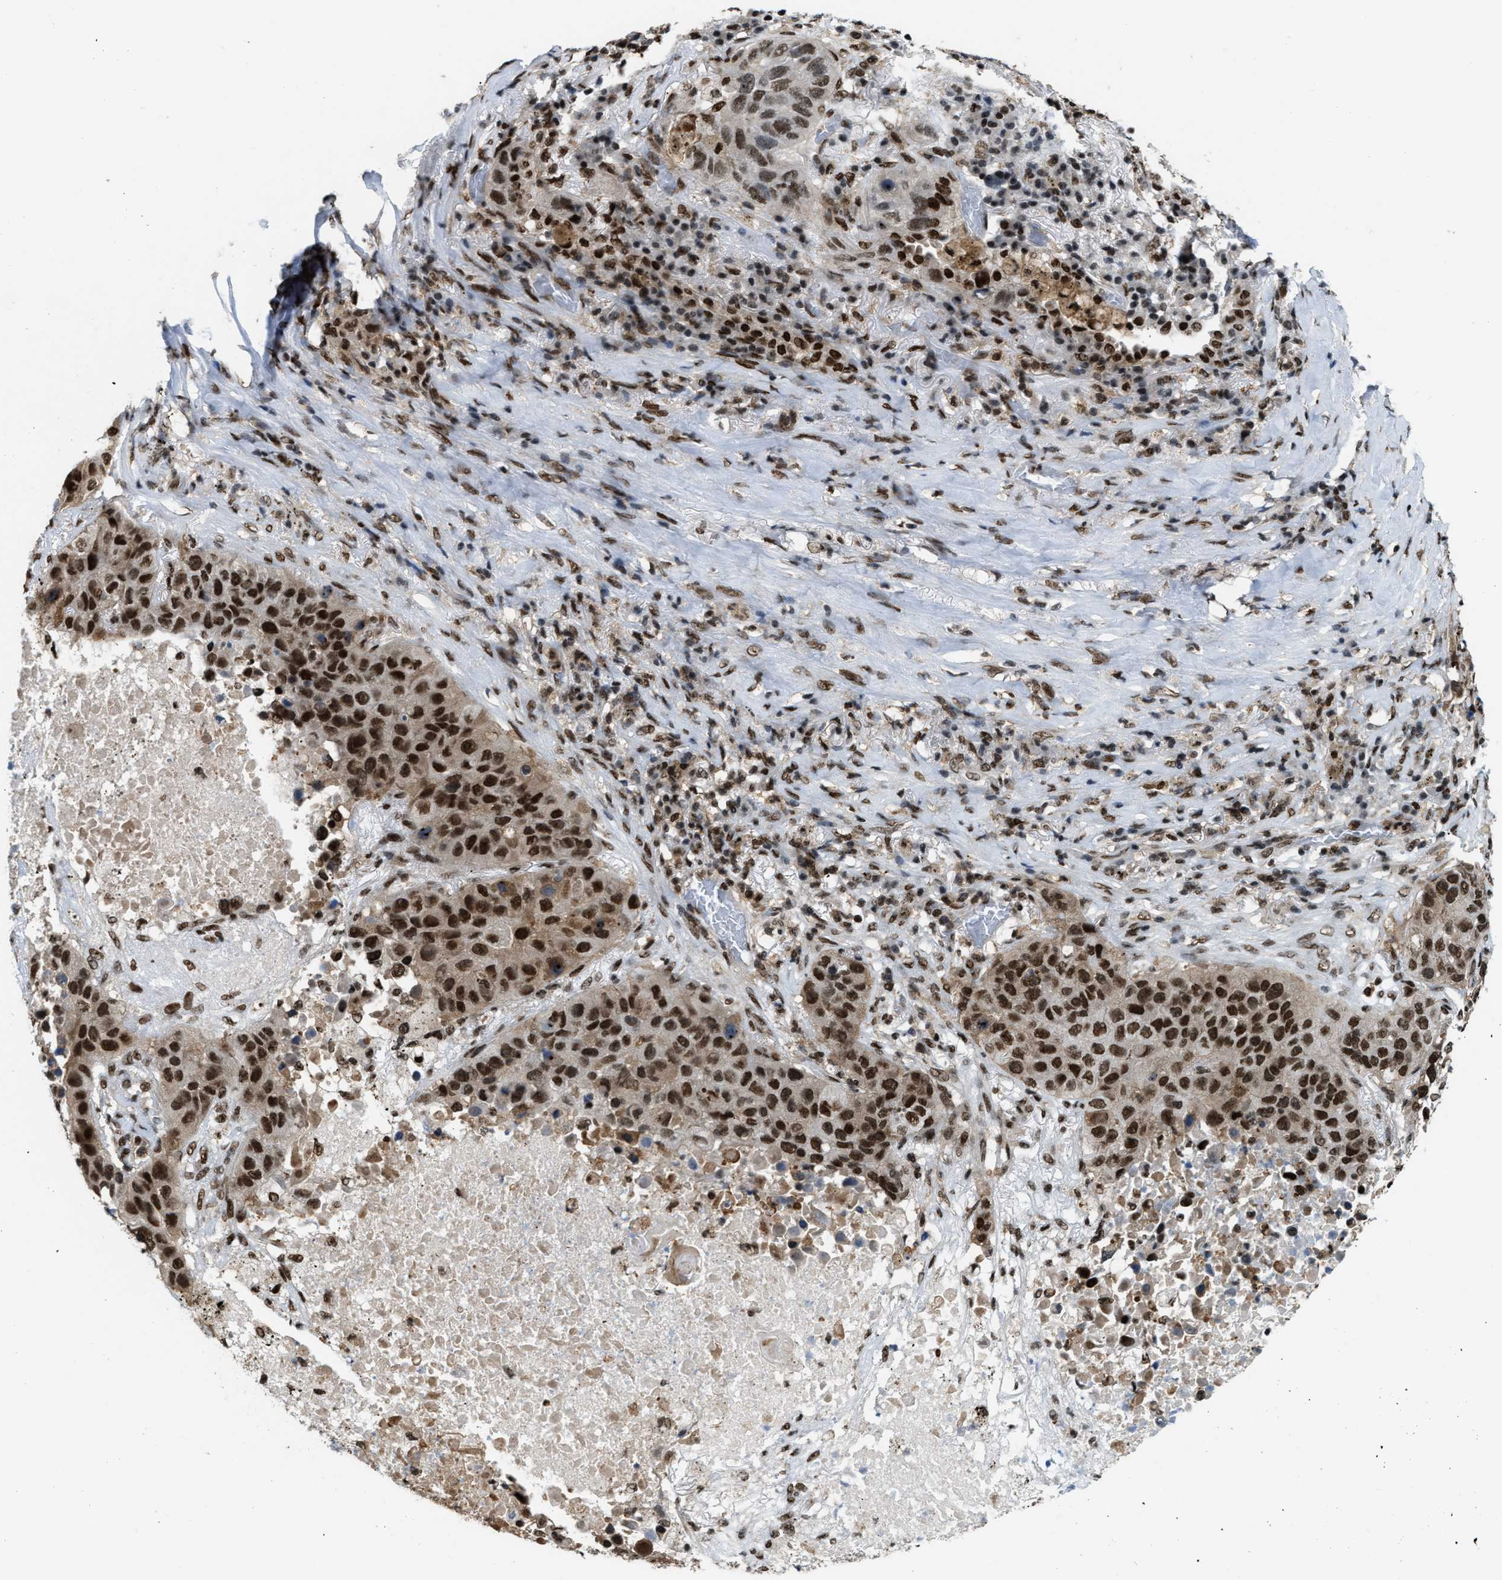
{"staining": {"intensity": "strong", "quantity": ">75%", "location": "nuclear"}, "tissue": "lung cancer", "cell_type": "Tumor cells", "image_type": "cancer", "snomed": [{"axis": "morphology", "description": "Squamous cell carcinoma, NOS"}, {"axis": "topography", "description": "Lung"}], "caption": "A brown stain labels strong nuclear staining of a protein in human squamous cell carcinoma (lung) tumor cells.", "gene": "NUMA1", "patient": {"sex": "male", "age": 57}}